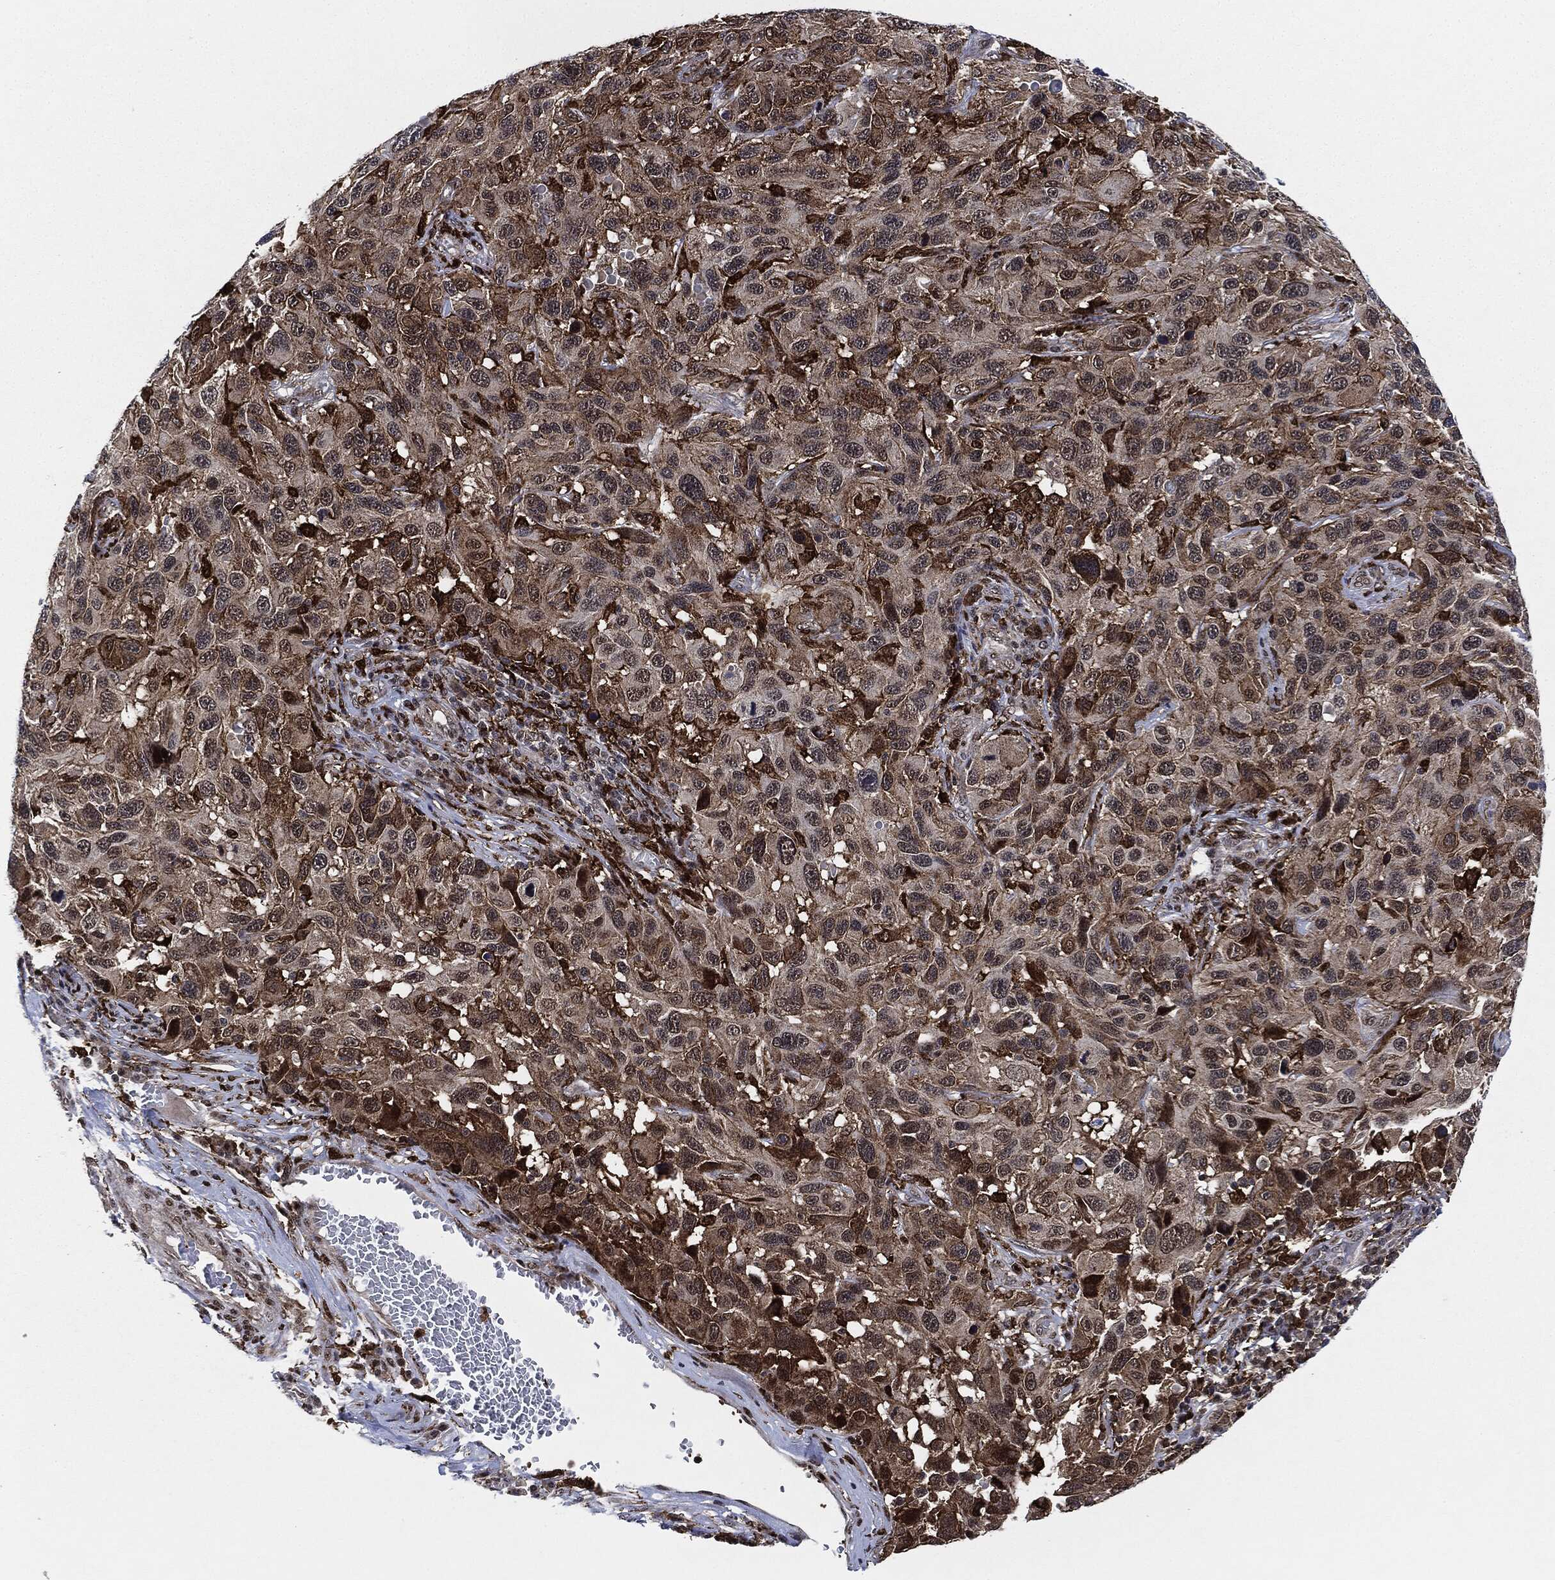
{"staining": {"intensity": "negative", "quantity": "none", "location": "none"}, "tissue": "melanoma", "cell_type": "Tumor cells", "image_type": "cancer", "snomed": [{"axis": "morphology", "description": "Malignant melanoma, NOS"}, {"axis": "topography", "description": "Skin"}], "caption": "This is an immunohistochemistry photomicrograph of human melanoma. There is no positivity in tumor cells.", "gene": "NANOS3", "patient": {"sex": "male", "age": 53}}